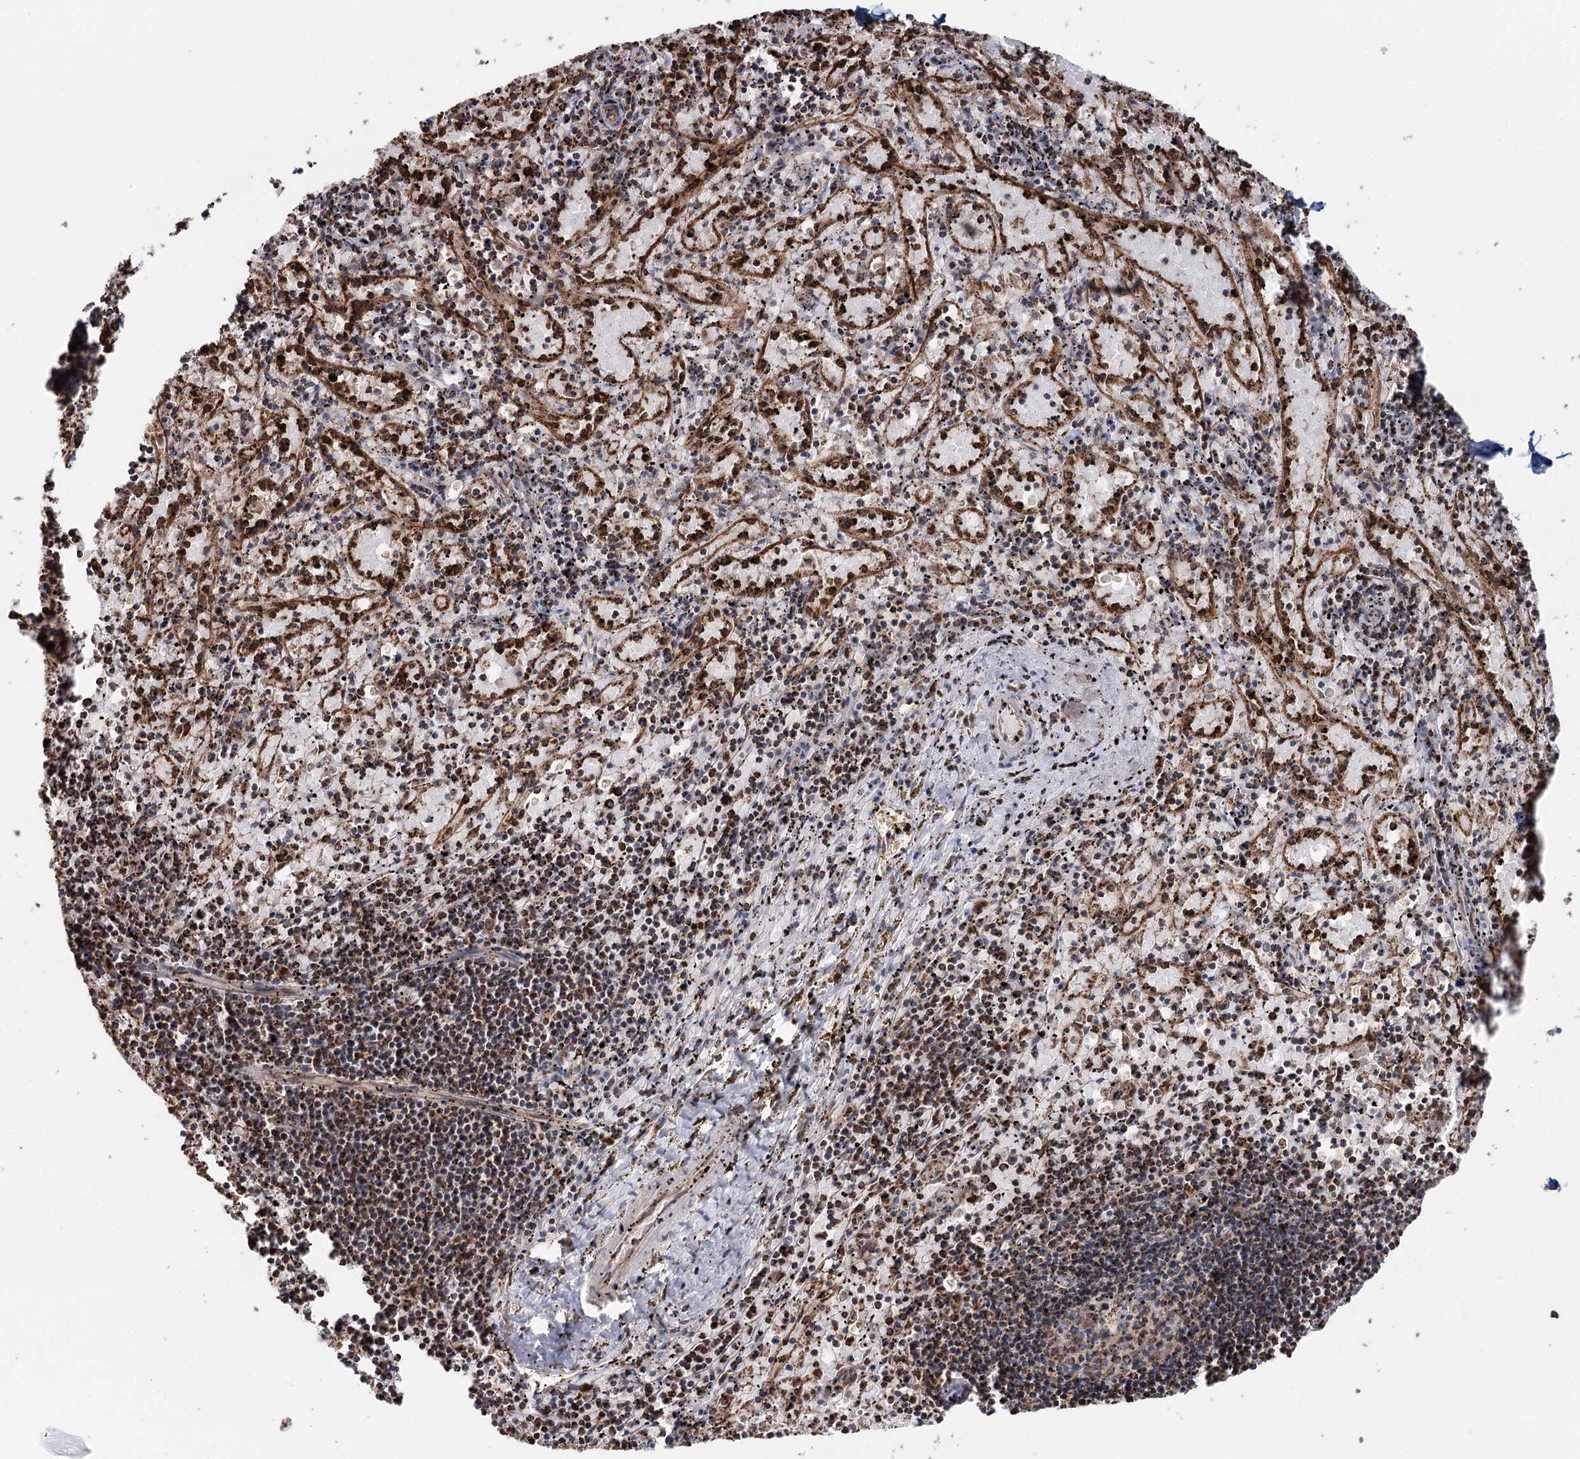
{"staining": {"intensity": "moderate", "quantity": ">75%", "location": "cytoplasmic/membranous"}, "tissue": "spleen", "cell_type": "Cells in red pulp", "image_type": "normal", "snomed": [{"axis": "morphology", "description": "Normal tissue, NOS"}, {"axis": "topography", "description": "Spleen"}], "caption": "Moderate cytoplasmic/membranous positivity is present in about >75% of cells in red pulp in unremarkable spleen. The protein is shown in brown color, while the nuclei are stained blue.", "gene": "APH1A", "patient": {"sex": "male", "age": 11}}